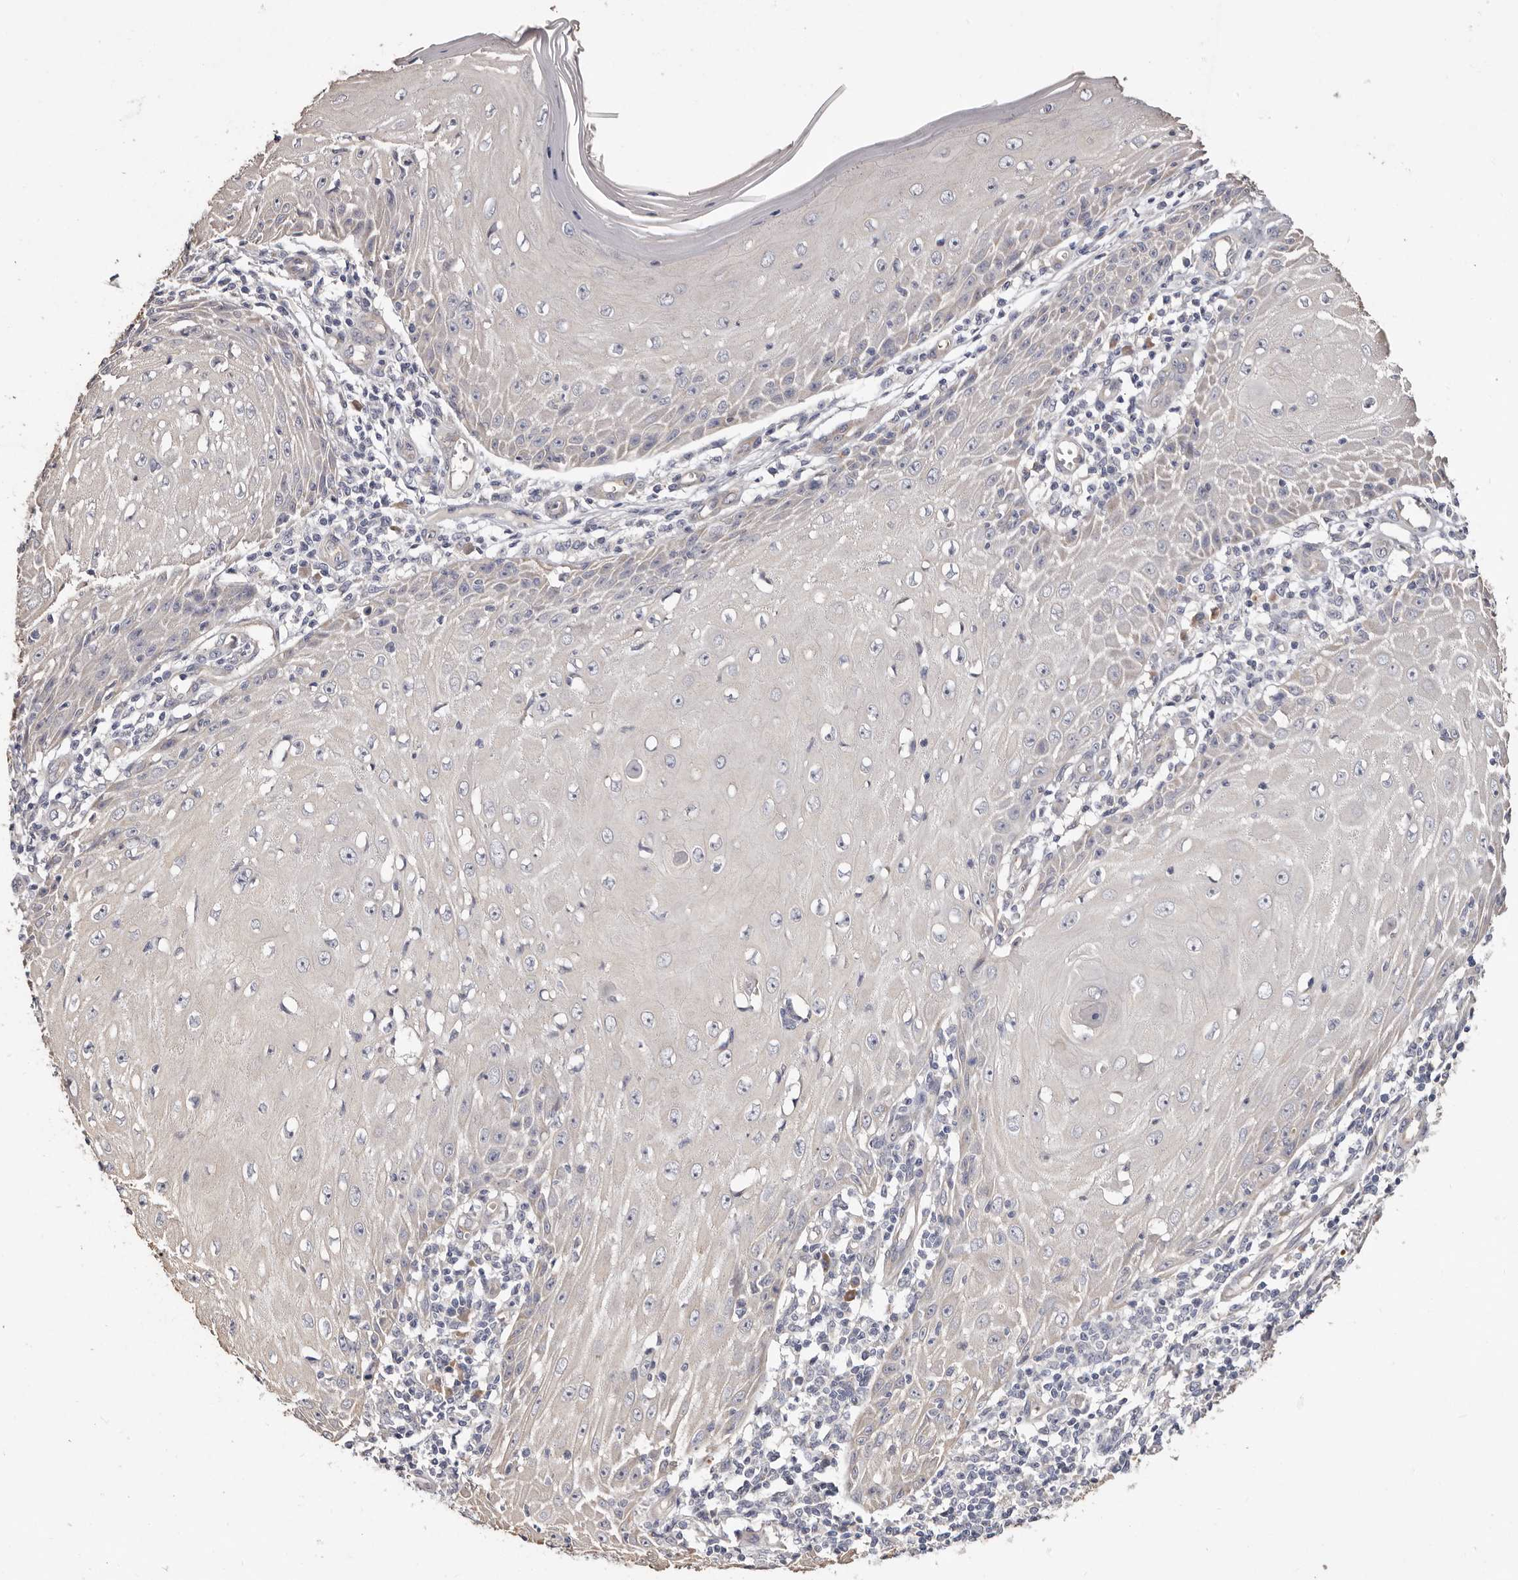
{"staining": {"intensity": "negative", "quantity": "none", "location": "none"}, "tissue": "skin cancer", "cell_type": "Tumor cells", "image_type": "cancer", "snomed": [{"axis": "morphology", "description": "Squamous cell carcinoma, NOS"}, {"axis": "topography", "description": "Skin"}], "caption": "DAB (3,3'-diaminobenzidine) immunohistochemical staining of human skin cancer displays no significant positivity in tumor cells.", "gene": "SPTA1", "patient": {"sex": "female", "age": 73}}